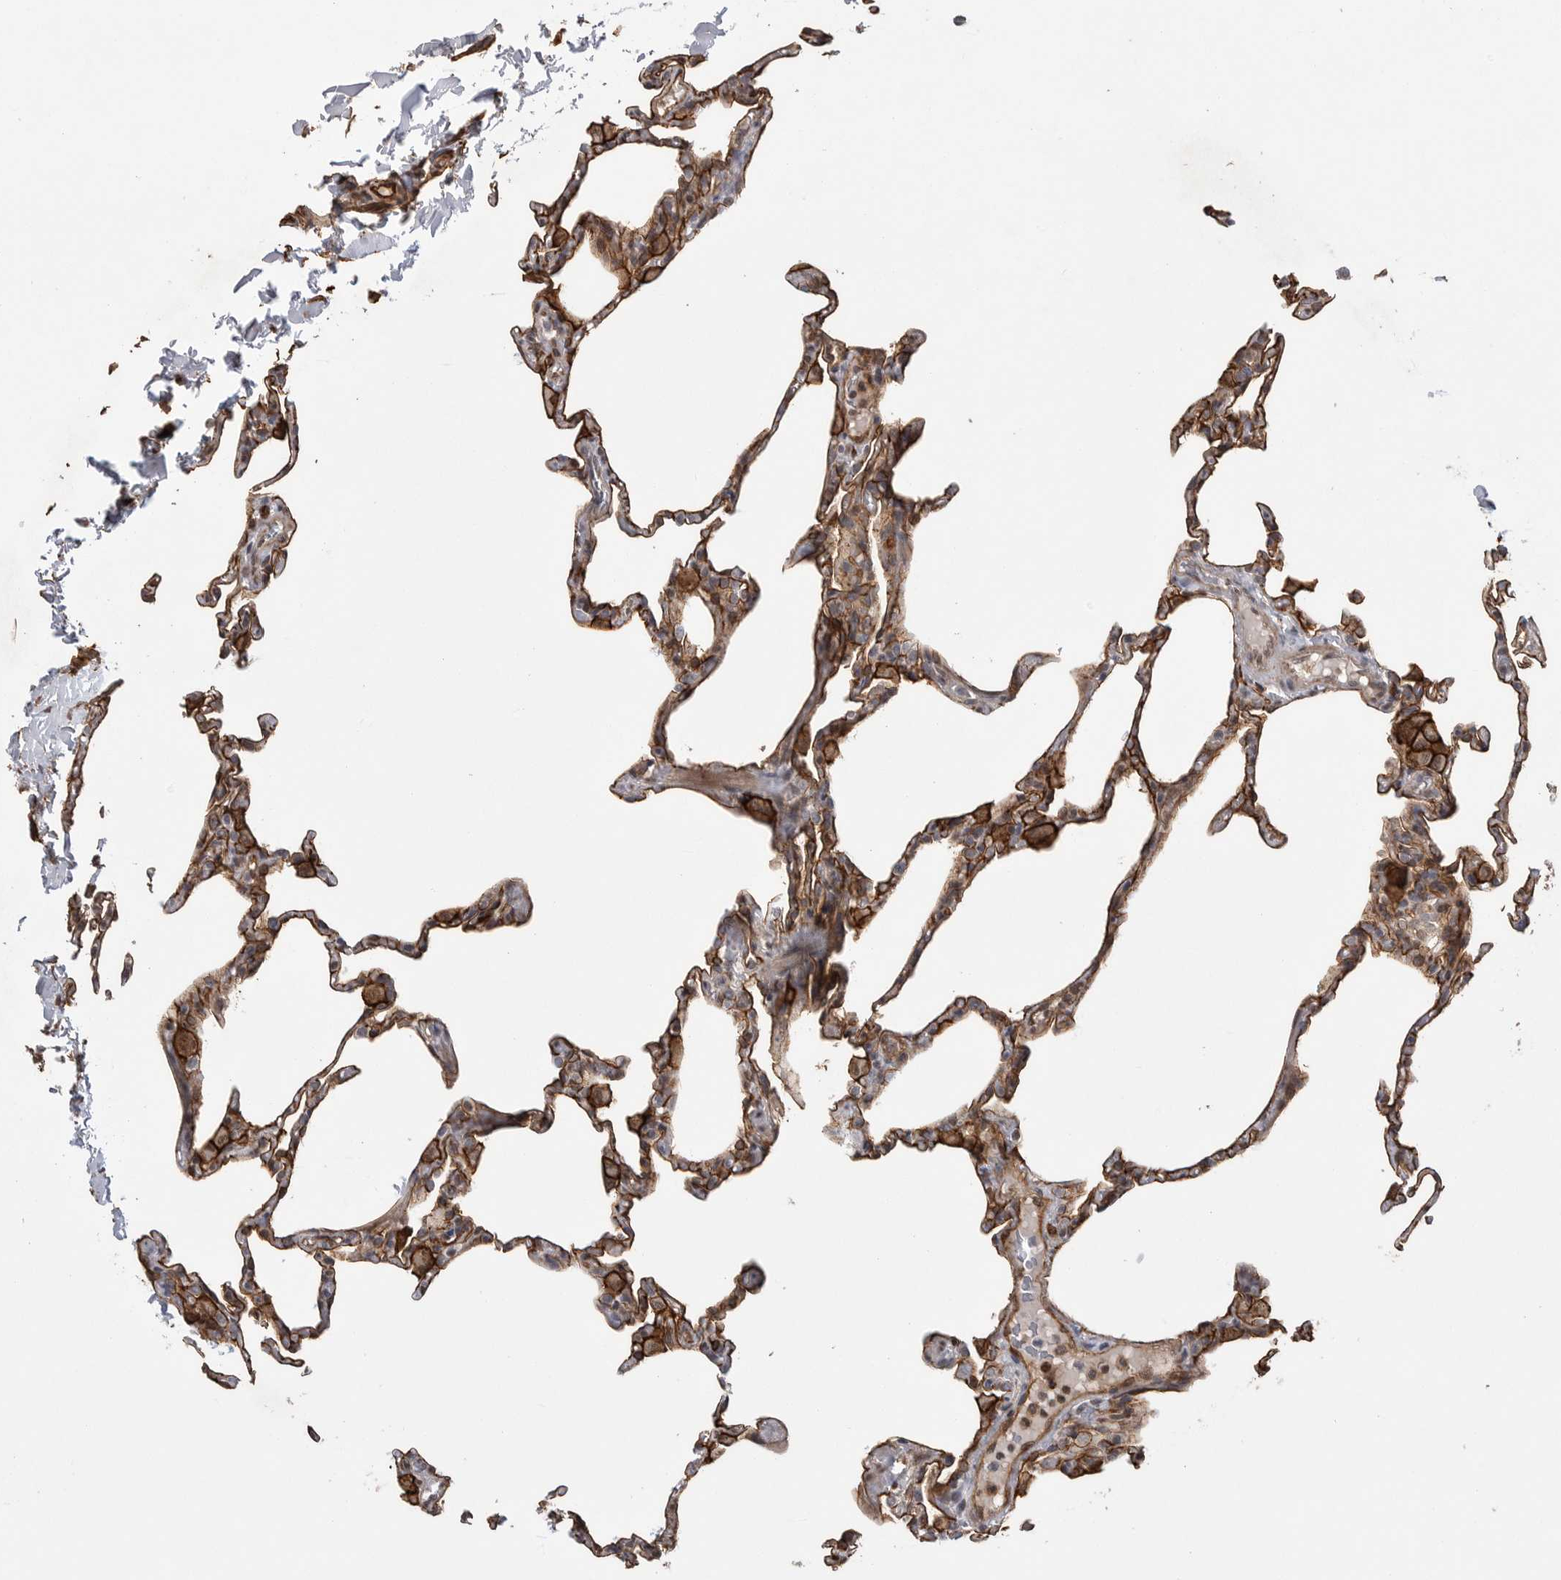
{"staining": {"intensity": "strong", "quantity": ">75%", "location": "cytoplasmic/membranous"}, "tissue": "lung", "cell_type": "Alveolar cells", "image_type": "normal", "snomed": [{"axis": "morphology", "description": "Normal tissue, NOS"}, {"axis": "topography", "description": "Lung"}], "caption": "Immunohistochemistry image of benign human lung stained for a protein (brown), which shows high levels of strong cytoplasmic/membranous expression in about >75% of alveolar cells.", "gene": "NECTIN1", "patient": {"sex": "male", "age": 20}}